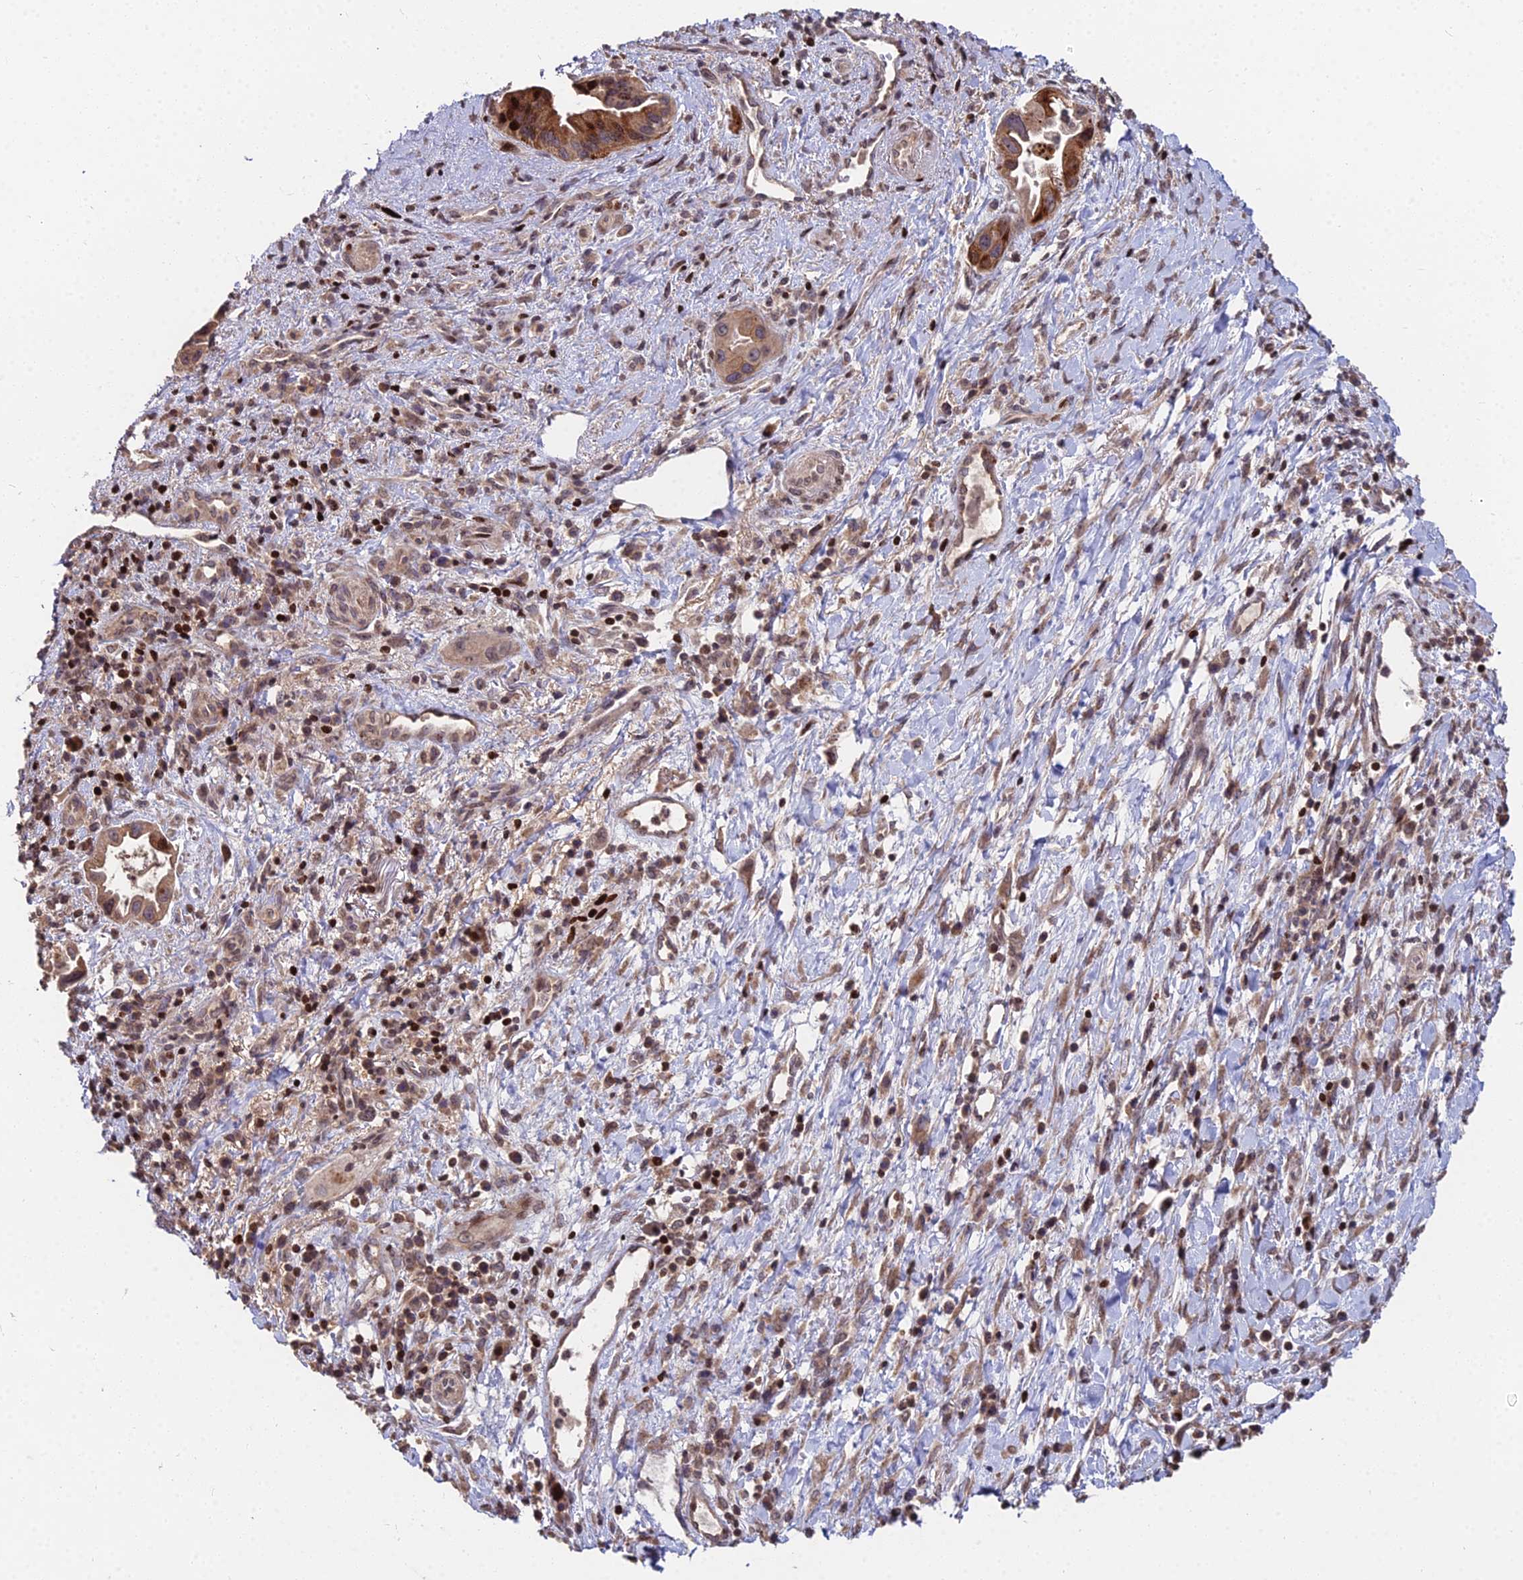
{"staining": {"intensity": "strong", "quantity": ">75%", "location": "cytoplasmic/membranous,nuclear"}, "tissue": "pancreatic cancer", "cell_type": "Tumor cells", "image_type": "cancer", "snomed": [{"axis": "morphology", "description": "Adenocarcinoma, NOS"}, {"axis": "topography", "description": "Pancreas"}], "caption": "Immunohistochemical staining of pancreatic cancer reveals high levels of strong cytoplasmic/membranous and nuclear protein positivity in about >75% of tumor cells.", "gene": "RBMS2", "patient": {"sex": "female", "age": 77}}